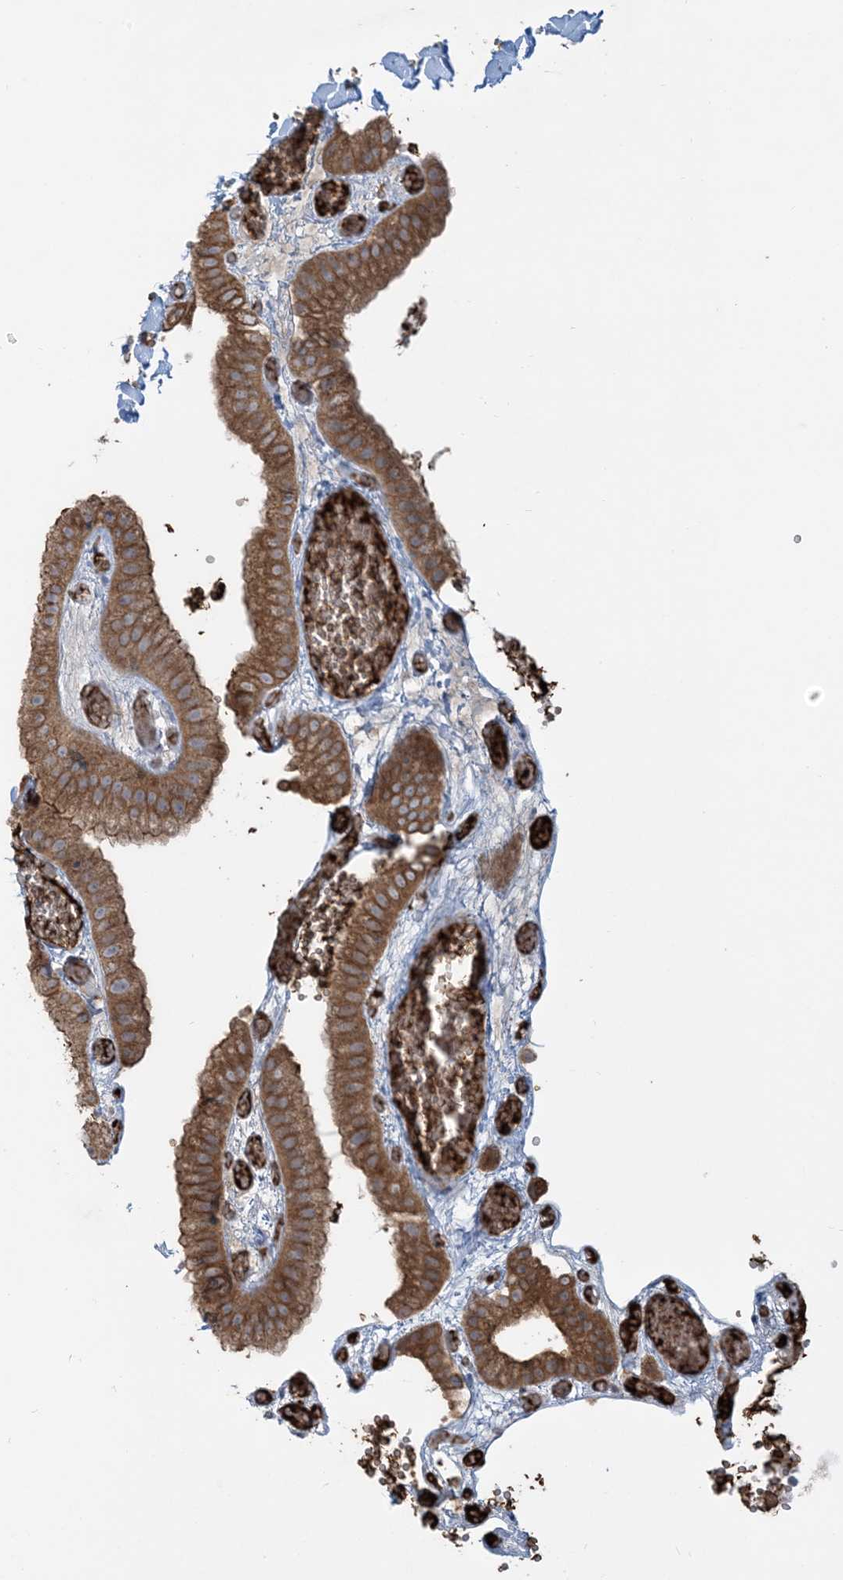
{"staining": {"intensity": "moderate", "quantity": ">75%", "location": "cytoplasmic/membranous"}, "tissue": "gallbladder", "cell_type": "Glandular cells", "image_type": "normal", "snomed": [{"axis": "morphology", "description": "Normal tissue, NOS"}, {"axis": "topography", "description": "Gallbladder"}], "caption": "Immunohistochemistry micrograph of benign gallbladder stained for a protein (brown), which shows medium levels of moderate cytoplasmic/membranous expression in approximately >75% of glandular cells.", "gene": "PPM1F", "patient": {"sex": "female", "age": 64}}